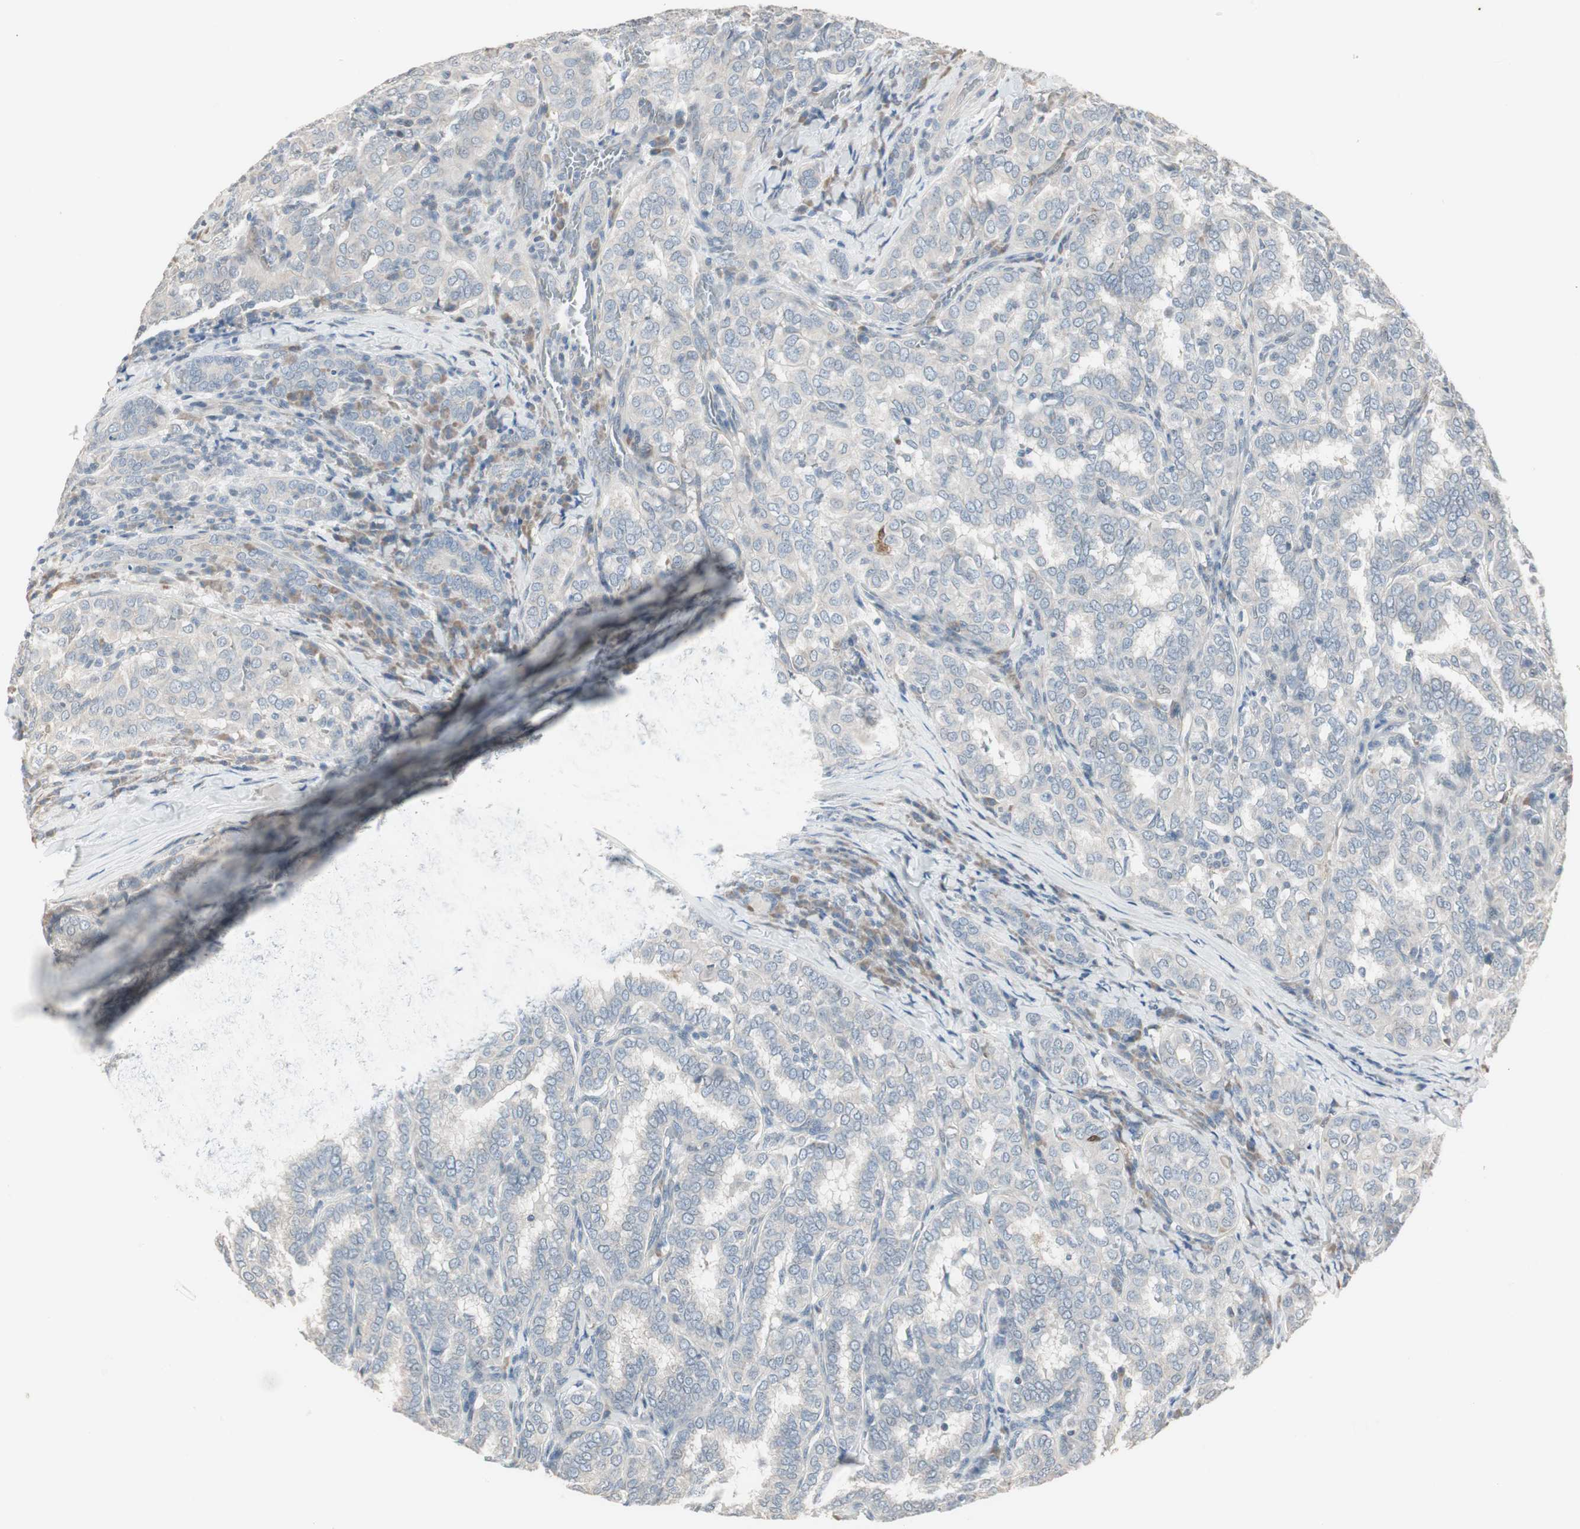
{"staining": {"intensity": "negative", "quantity": "none", "location": "none"}, "tissue": "thyroid cancer", "cell_type": "Tumor cells", "image_type": "cancer", "snomed": [{"axis": "morphology", "description": "Papillary adenocarcinoma, NOS"}, {"axis": "topography", "description": "Thyroid gland"}], "caption": "Immunohistochemistry (IHC) micrograph of neoplastic tissue: thyroid cancer (papillary adenocarcinoma) stained with DAB demonstrates no significant protein expression in tumor cells.", "gene": "PDZK1", "patient": {"sex": "female", "age": 30}}